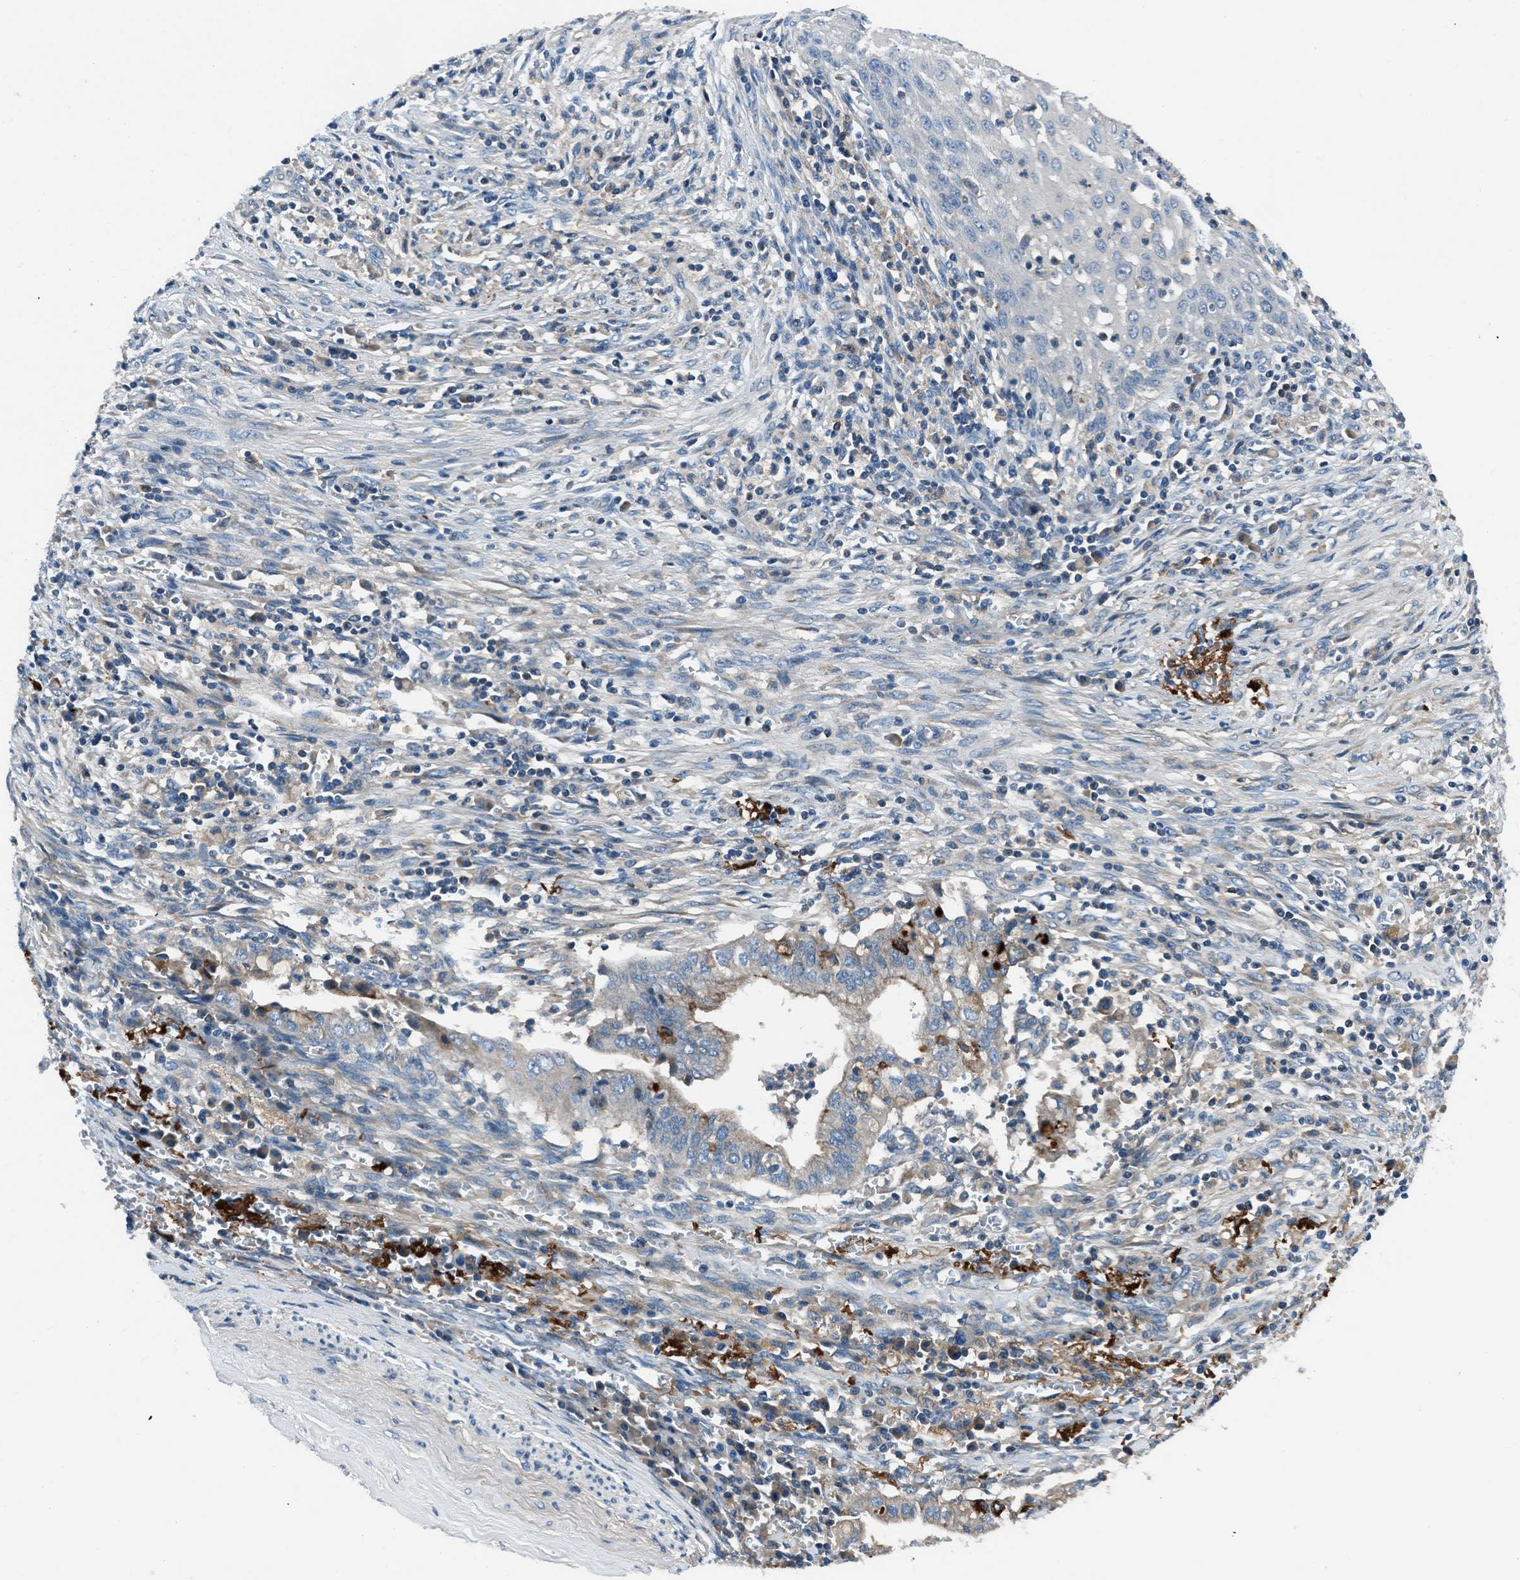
{"staining": {"intensity": "moderate", "quantity": "<25%", "location": "cytoplasmic/membranous"}, "tissue": "cervical cancer", "cell_type": "Tumor cells", "image_type": "cancer", "snomed": [{"axis": "morphology", "description": "Adenocarcinoma, NOS"}, {"axis": "topography", "description": "Cervix"}], "caption": "IHC image of neoplastic tissue: adenocarcinoma (cervical) stained using IHC reveals low levels of moderate protein expression localized specifically in the cytoplasmic/membranous of tumor cells, appearing as a cytoplasmic/membranous brown color.", "gene": "SLC38A6", "patient": {"sex": "female", "age": 44}}